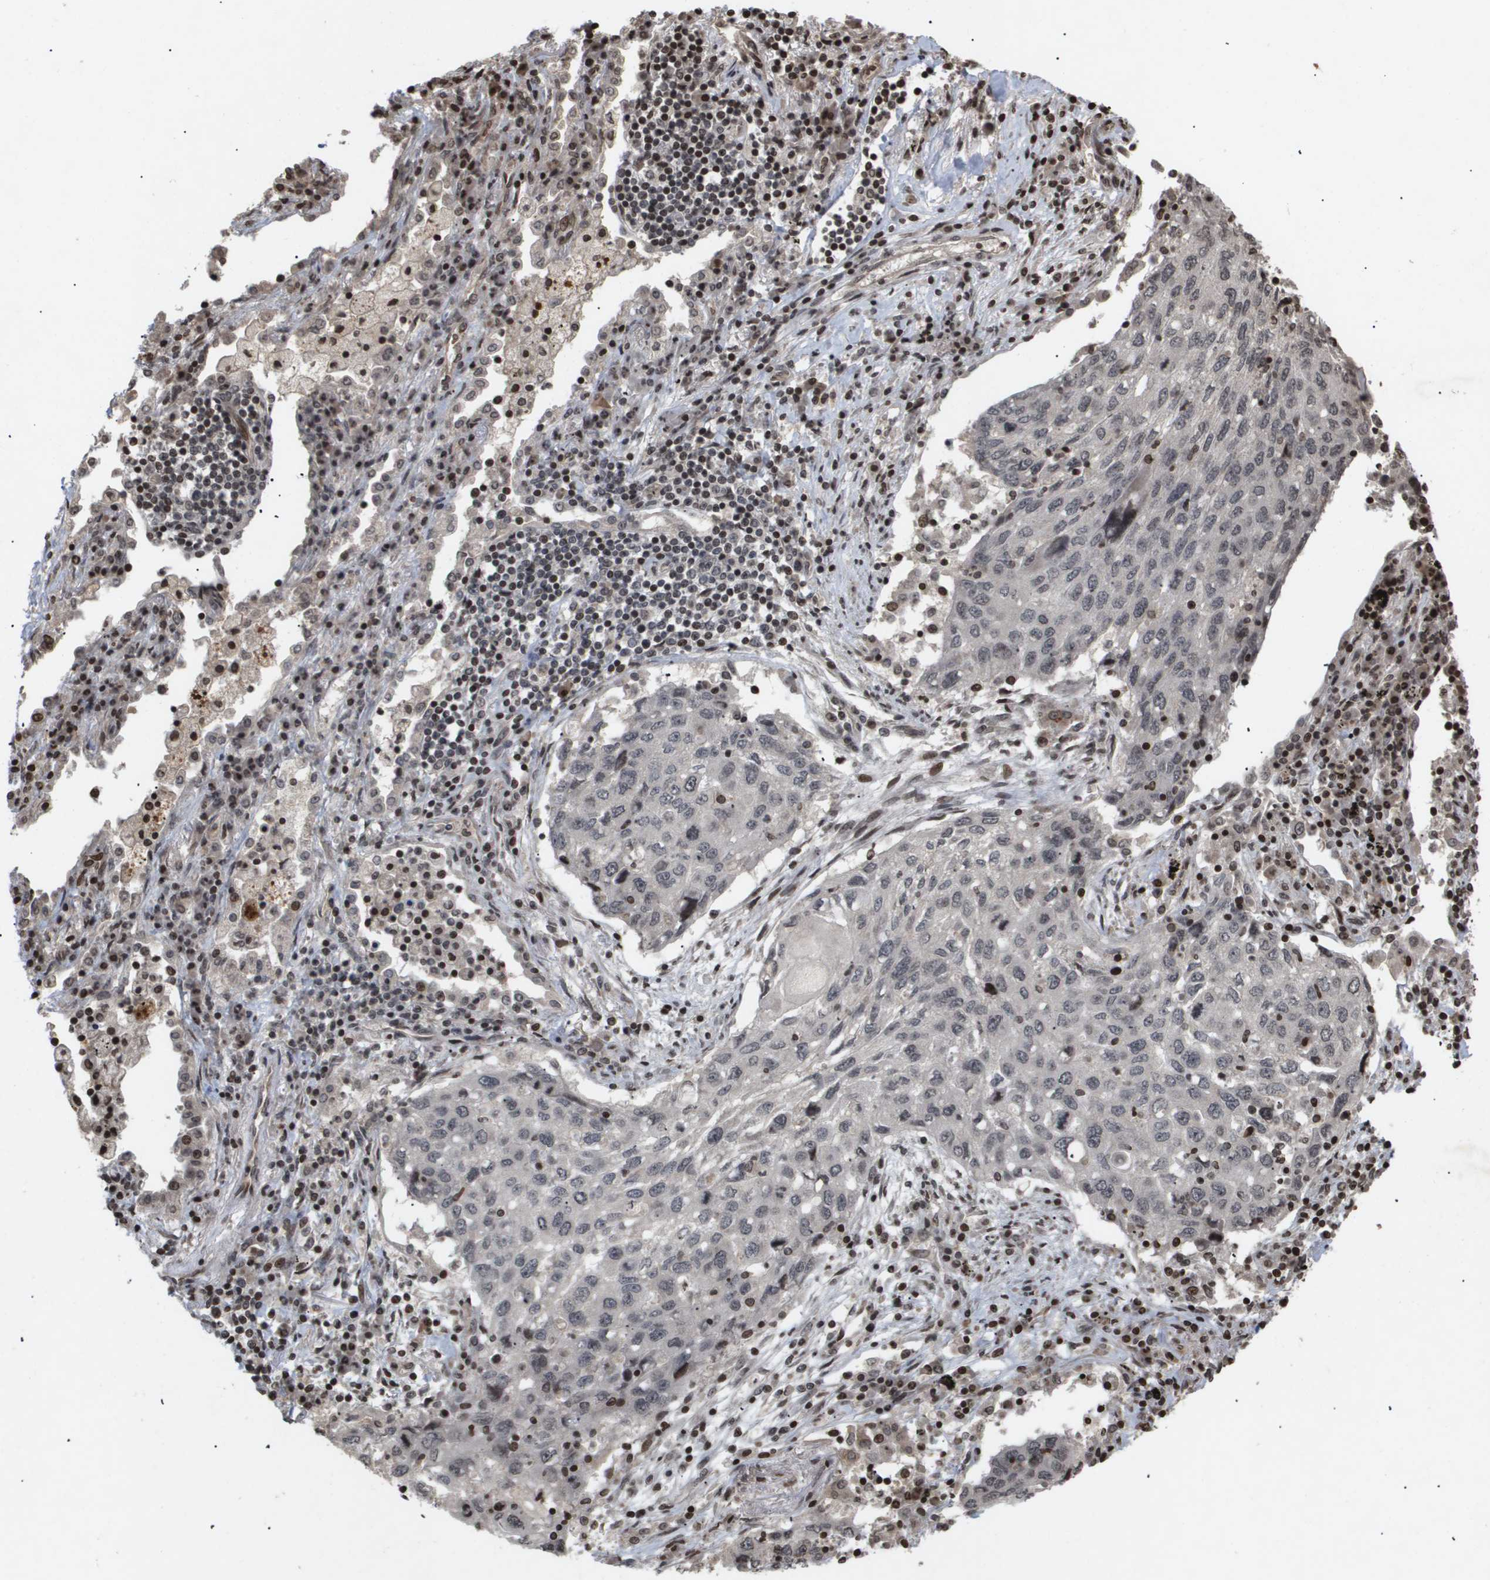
{"staining": {"intensity": "negative", "quantity": "none", "location": "none"}, "tissue": "lung cancer", "cell_type": "Tumor cells", "image_type": "cancer", "snomed": [{"axis": "morphology", "description": "Squamous cell carcinoma, NOS"}, {"axis": "topography", "description": "Lung"}], "caption": "The micrograph displays no staining of tumor cells in lung squamous cell carcinoma.", "gene": "HSPA6", "patient": {"sex": "female", "age": 63}}